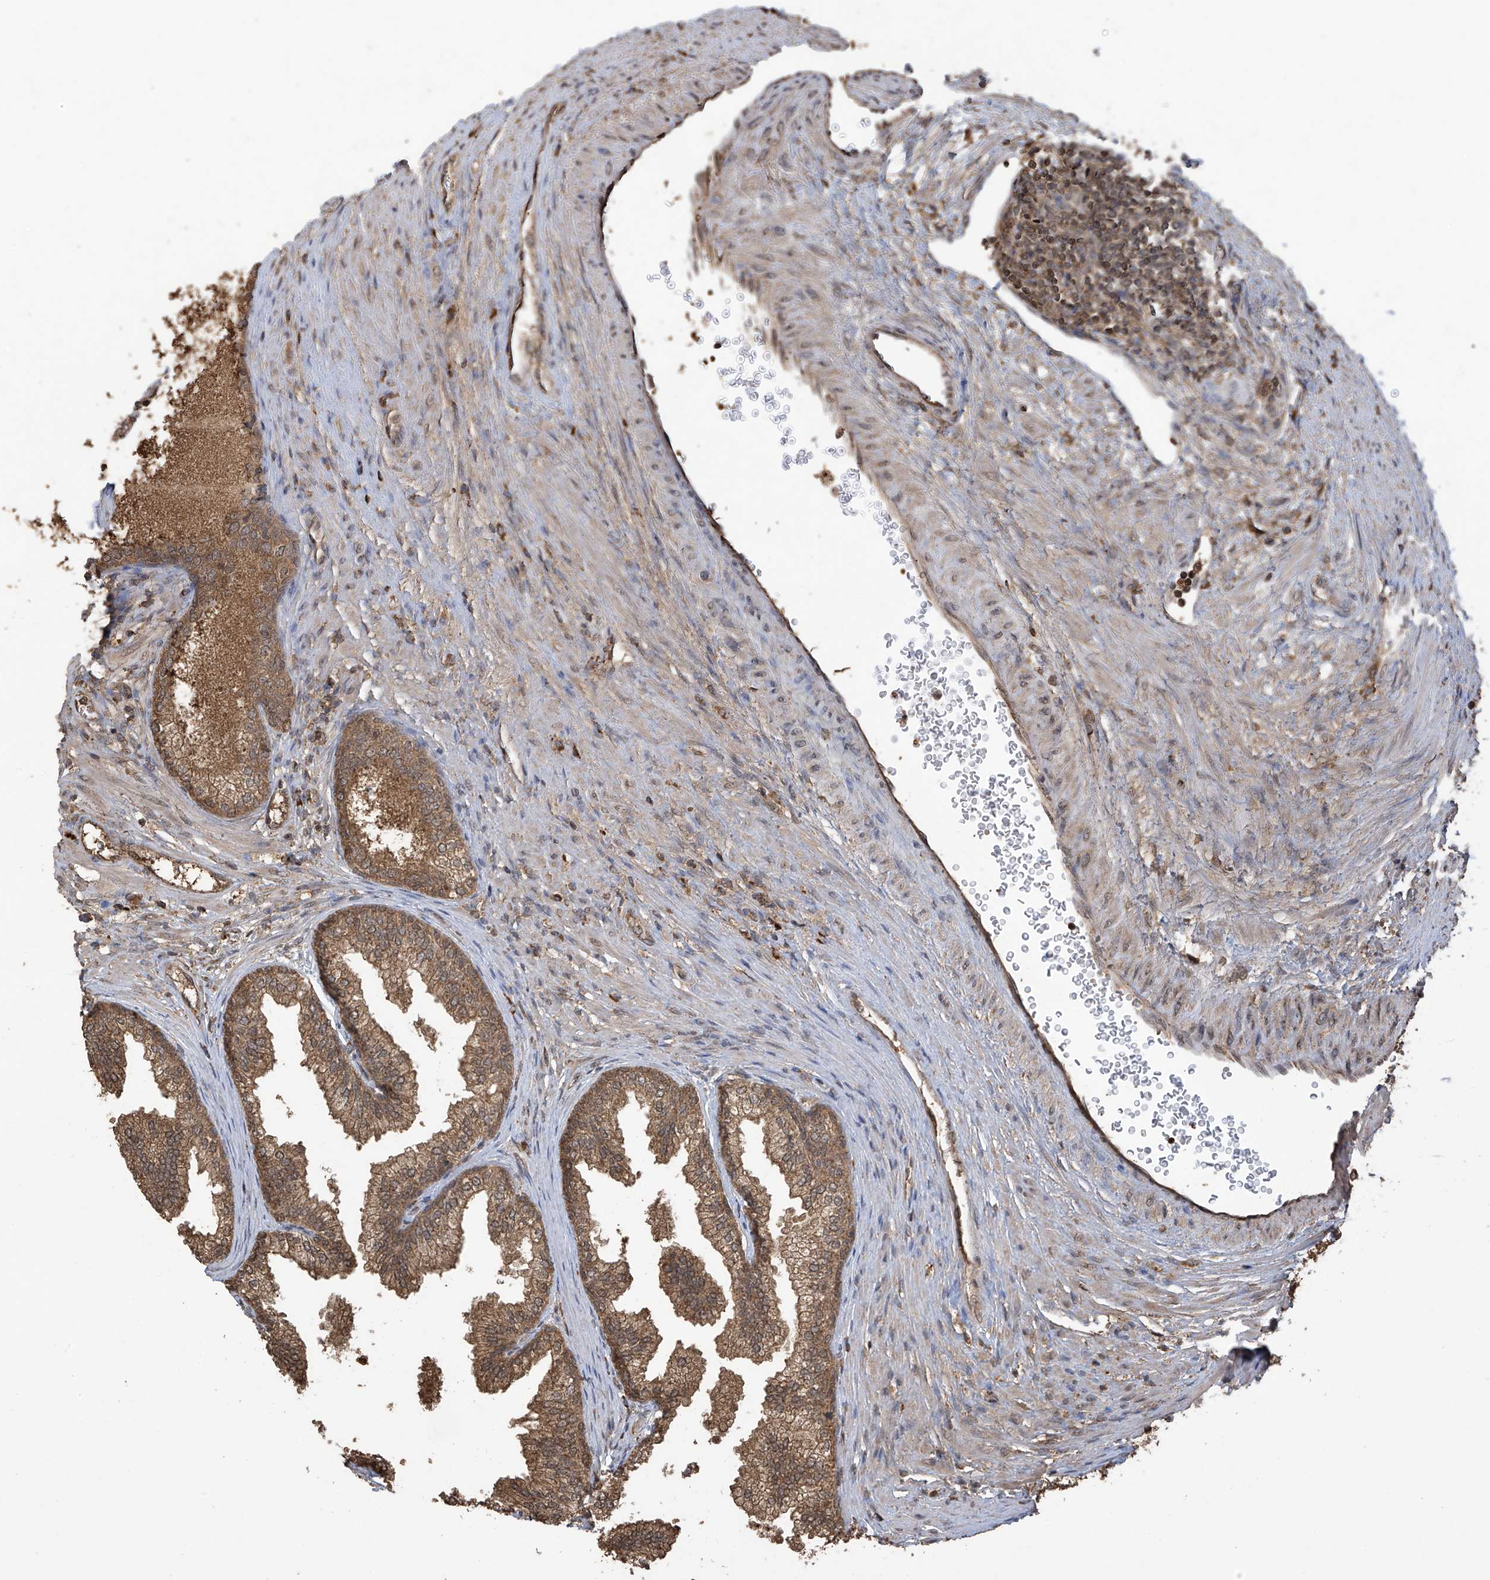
{"staining": {"intensity": "moderate", "quantity": ">75%", "location": "cytoplasmic/membranous,nuclear"}, "tissue": "prostate", "cell_type": "Glandular cells", "image_type": "normal", "snomed": [{"axis": "morphology", "description": "Normal tissue, NOS"}, {"axis": "topography", "description": "Prostate"}], "caption": "Immunohistochemical staining of normal prostate demonstrates >75% levels of moderate cytoplasmic/membranous,nuclear protein positivity in about >75% of glandular cells.", "gene": "PNPT1", "patient": {"sex": "male", "age": 76}}